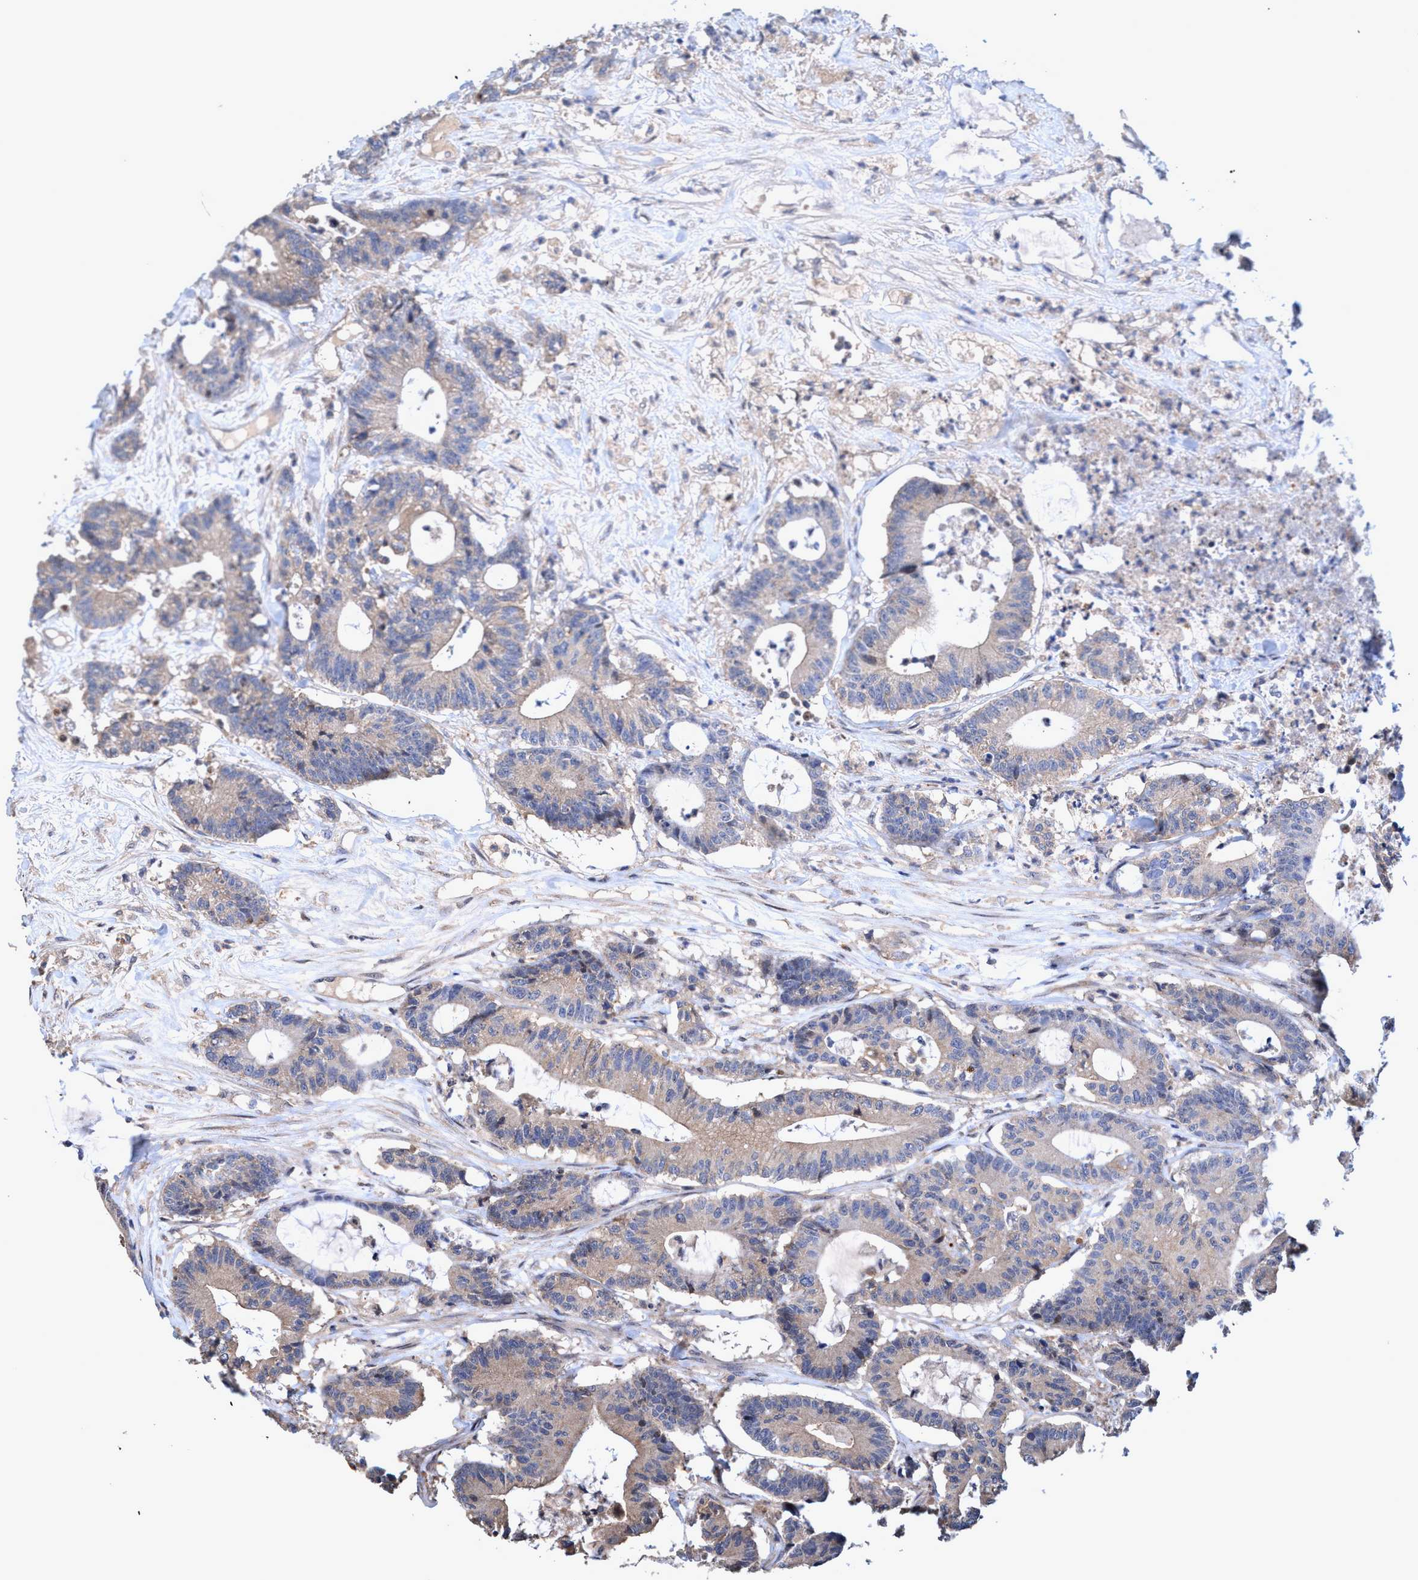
{"staining": {"intensity": "weak", "quantity": "25%-75%", "location": "cytoplasmic/membranous"}, "tissue": "colorectal cancer", "cell_type": "Tumor cells", "image_type": "cancer", "snomed": [{"axis": "morphology", "description": "Adenocarcinoma, NOS"}, {"axis": "topography", "description": "Colon"}], "caption": "About 25%-75% of tumor cells in colorectal cancer (adenocarcinoma) show weak cytoplasmic/membranous protein positivity as visualized by brown immunohistochemical staining.", "gene": "ZNF677", "patient": {"sex": "female", "age": 84}}